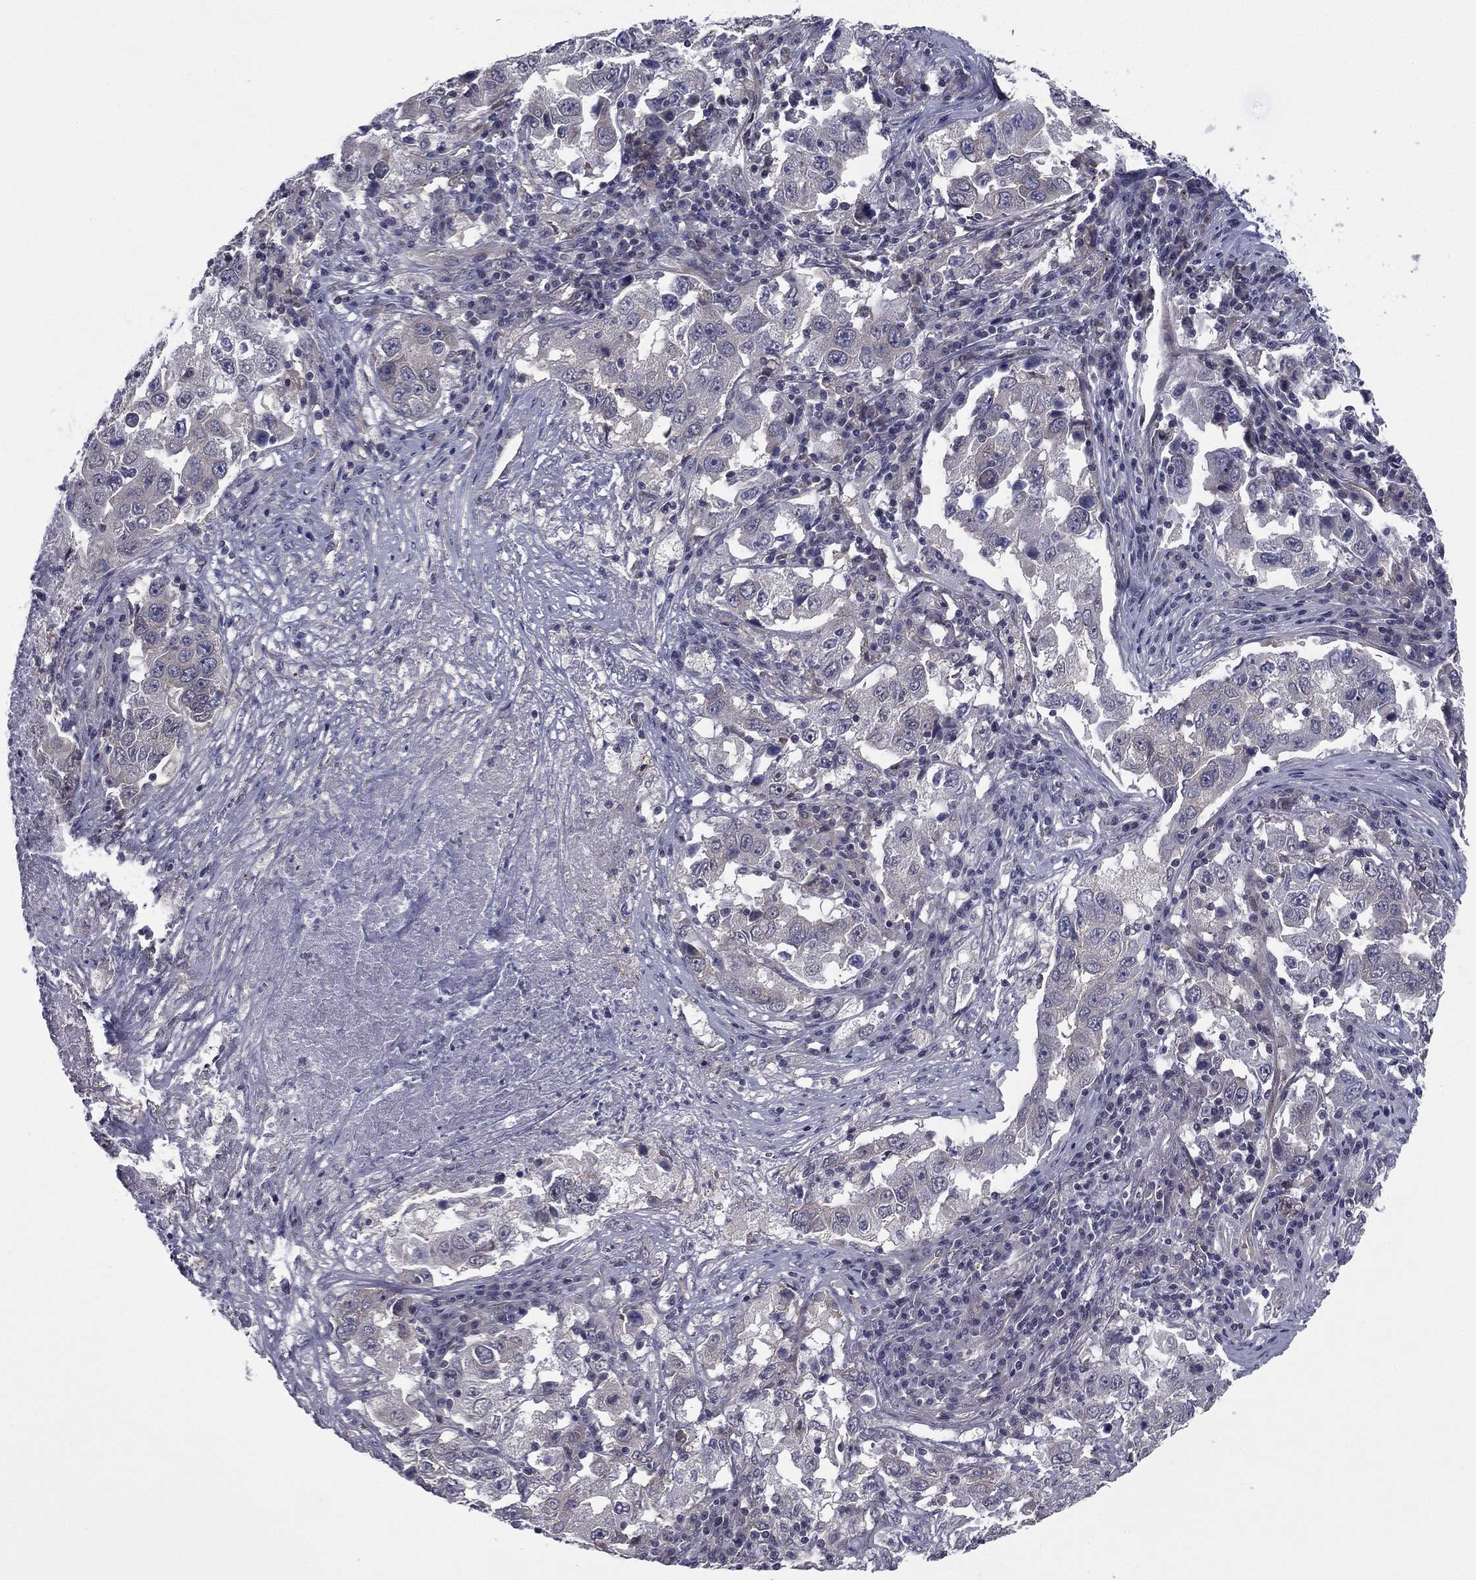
{"staining": {"intensity": "negative", "quantity": "none", "location": "none"}, "tissue": "lung cancer", "cell_type": "Tumor cells", "image_type": "cancer", "snomed": [{"axis": "morphology", "description": "Adenocarcinoma, NOS"}, {"axis": "topography", "description": "Lung"}], "caption": "This micrograph is of lung cancer (adenocarcinoma) stained with immunohistochemistry (IHC) to label a protein in brown with the nuclei are counter-stained blue. There is no expression in tumor cells.", "gene": "ACTRT2", "patient": {"sex": "male", "age": 73}}